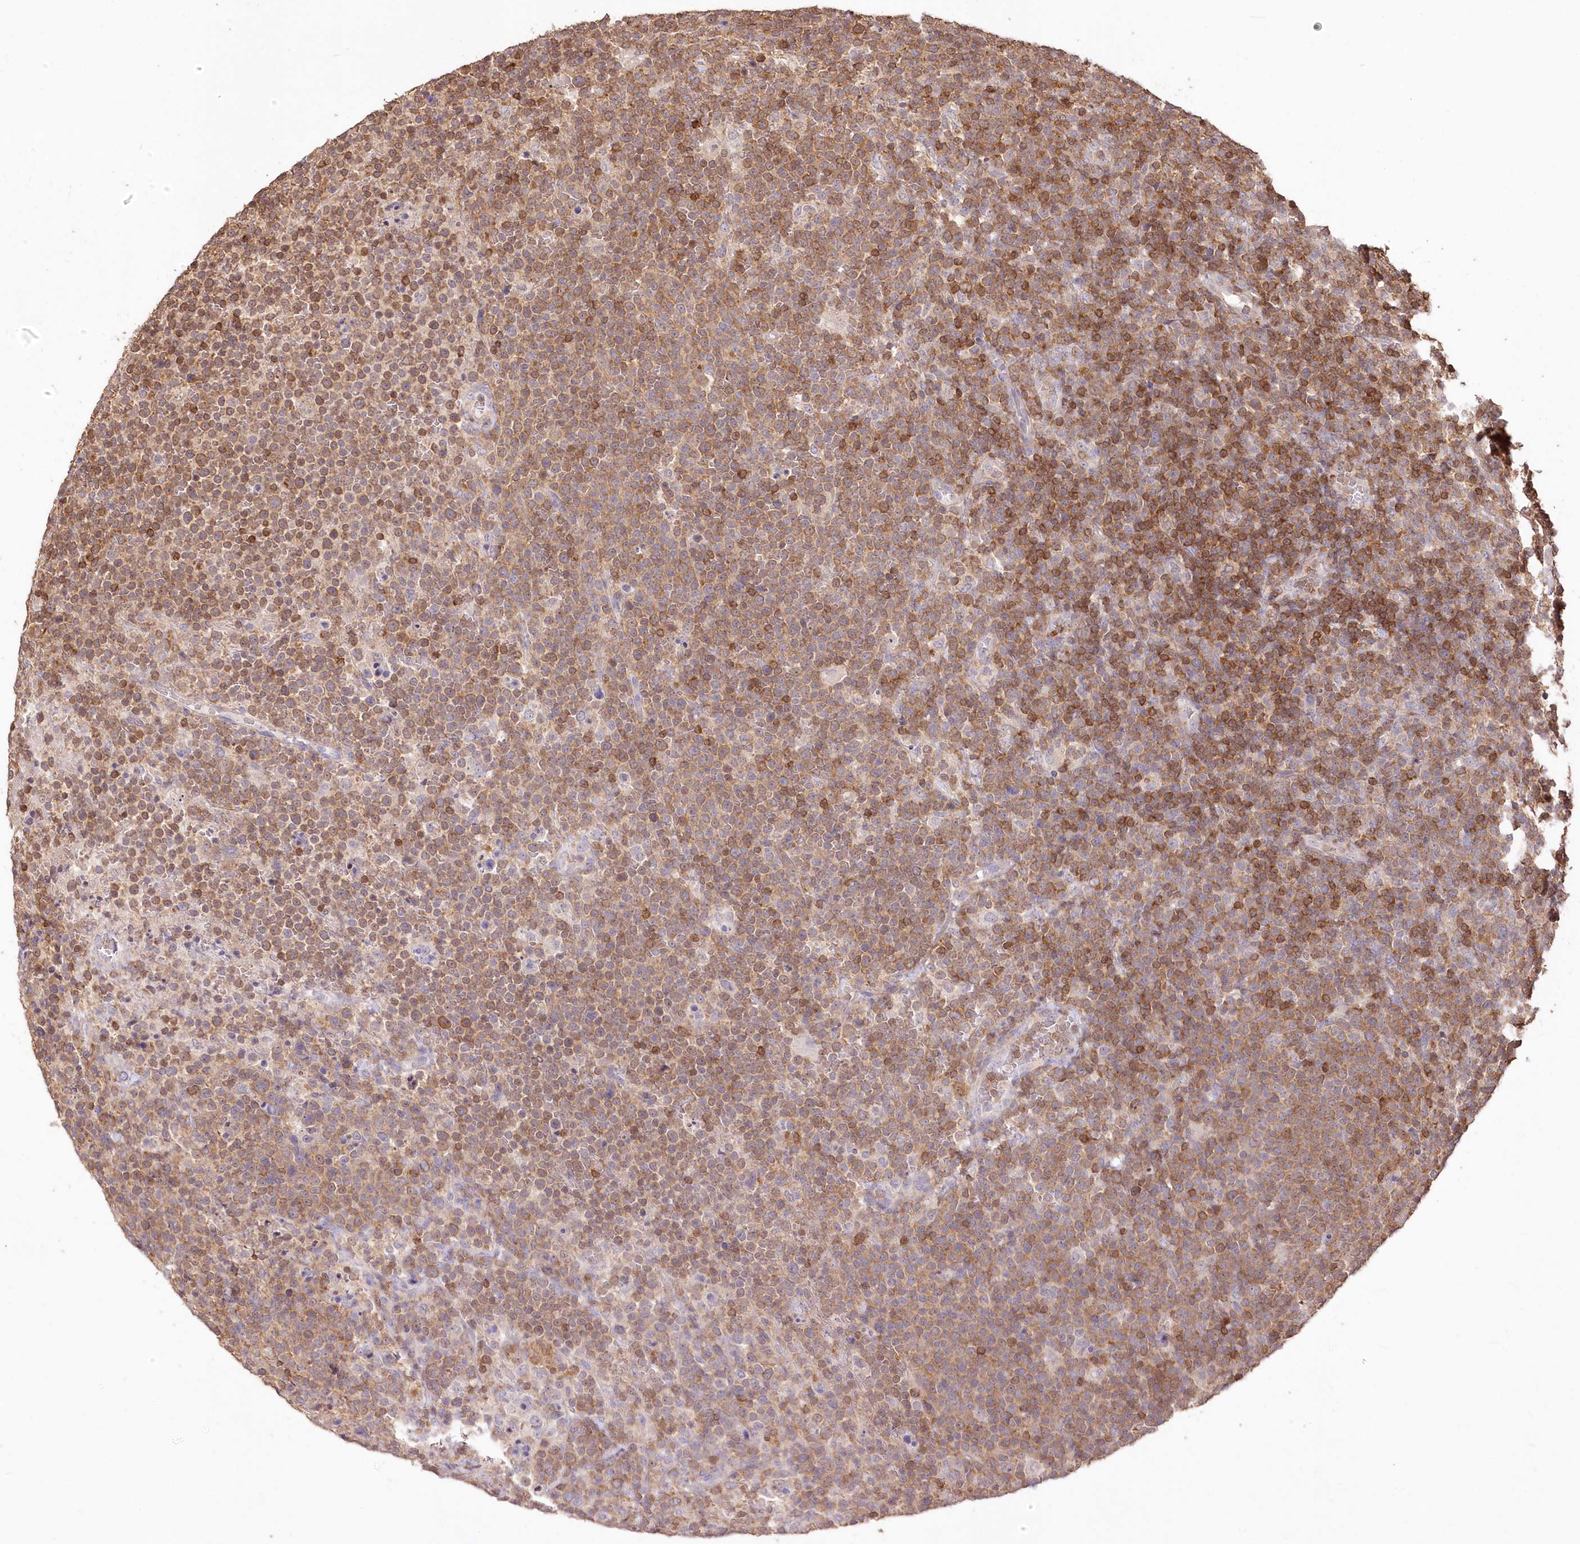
{"staining": {"intensity": "moderate", "quantity": ">75%", "location": "cytoplasmic/membranous"}, "tissue": "lymphoma", "cell_type": "Tumor cells", "image_type": "cancer", "snomed": [{"axis": "morphology", "description": "Malignant lymphoma, non-Hodgkin's type, High grade"}, {"axis": "topography", "description": "Lymph node"}], "caption": "Protein expression analysis of human lymphoma reveals moderate cytoplasmic/membranous positivity in about >75% of tumor cells.", "gene": "STK17B", "patient": {"sex": "male", "age": 61}}